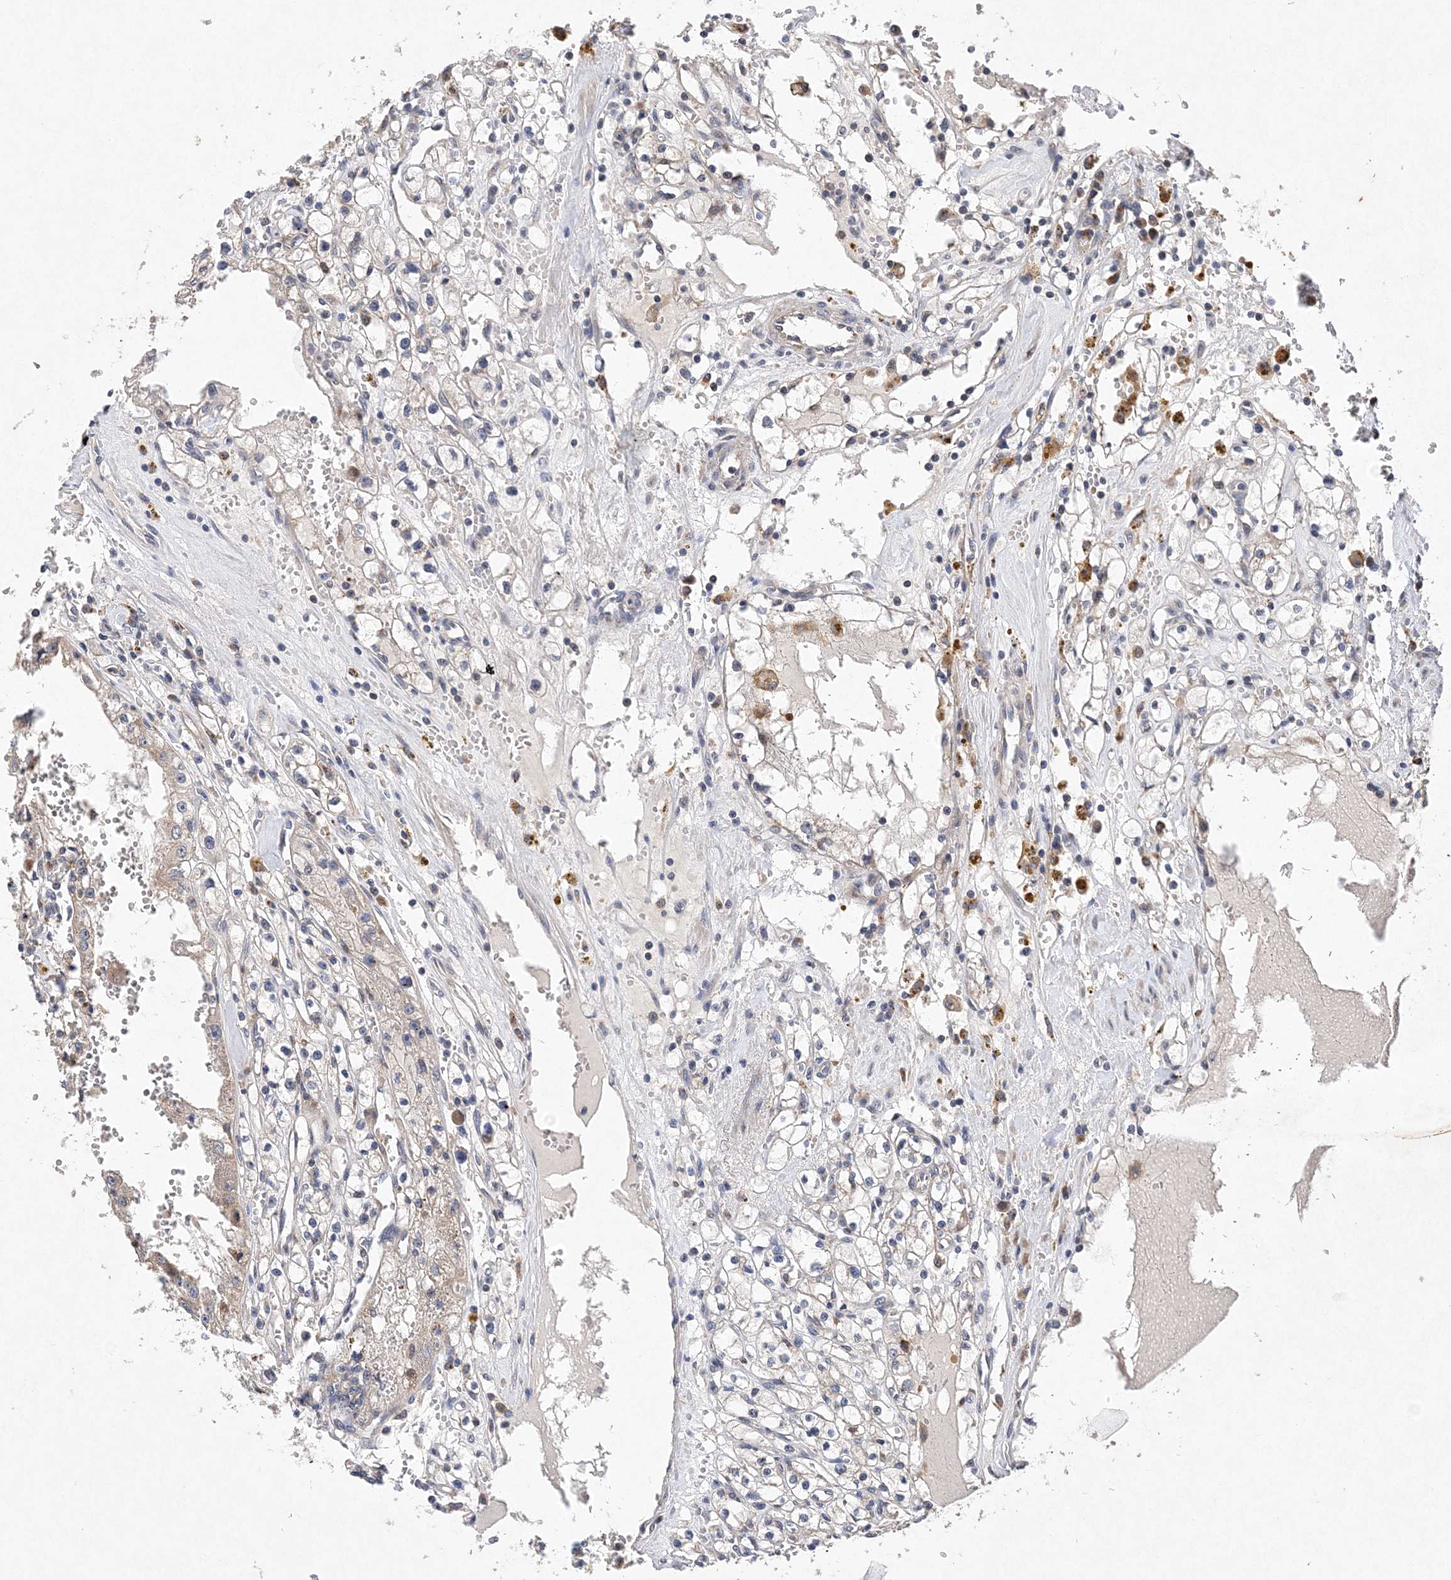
{"staining": {"intensity": "negative", "quantity": "none", "location": "none"}, "tissue": "renal cancer", "cell_type": "Tumor cells", "image_type": "cancer", "snomed": [{"axis": "morphology", "description": "Adenocarcinoma, NOS"}, {"axis": "topography", "description": "Kidney"}], "caption": "Tumor cells show no significant positivity in renal cancer (adenocarcinoma).", "gene": "PROSER1", "patient": {"sex": "male", "age": 56}}